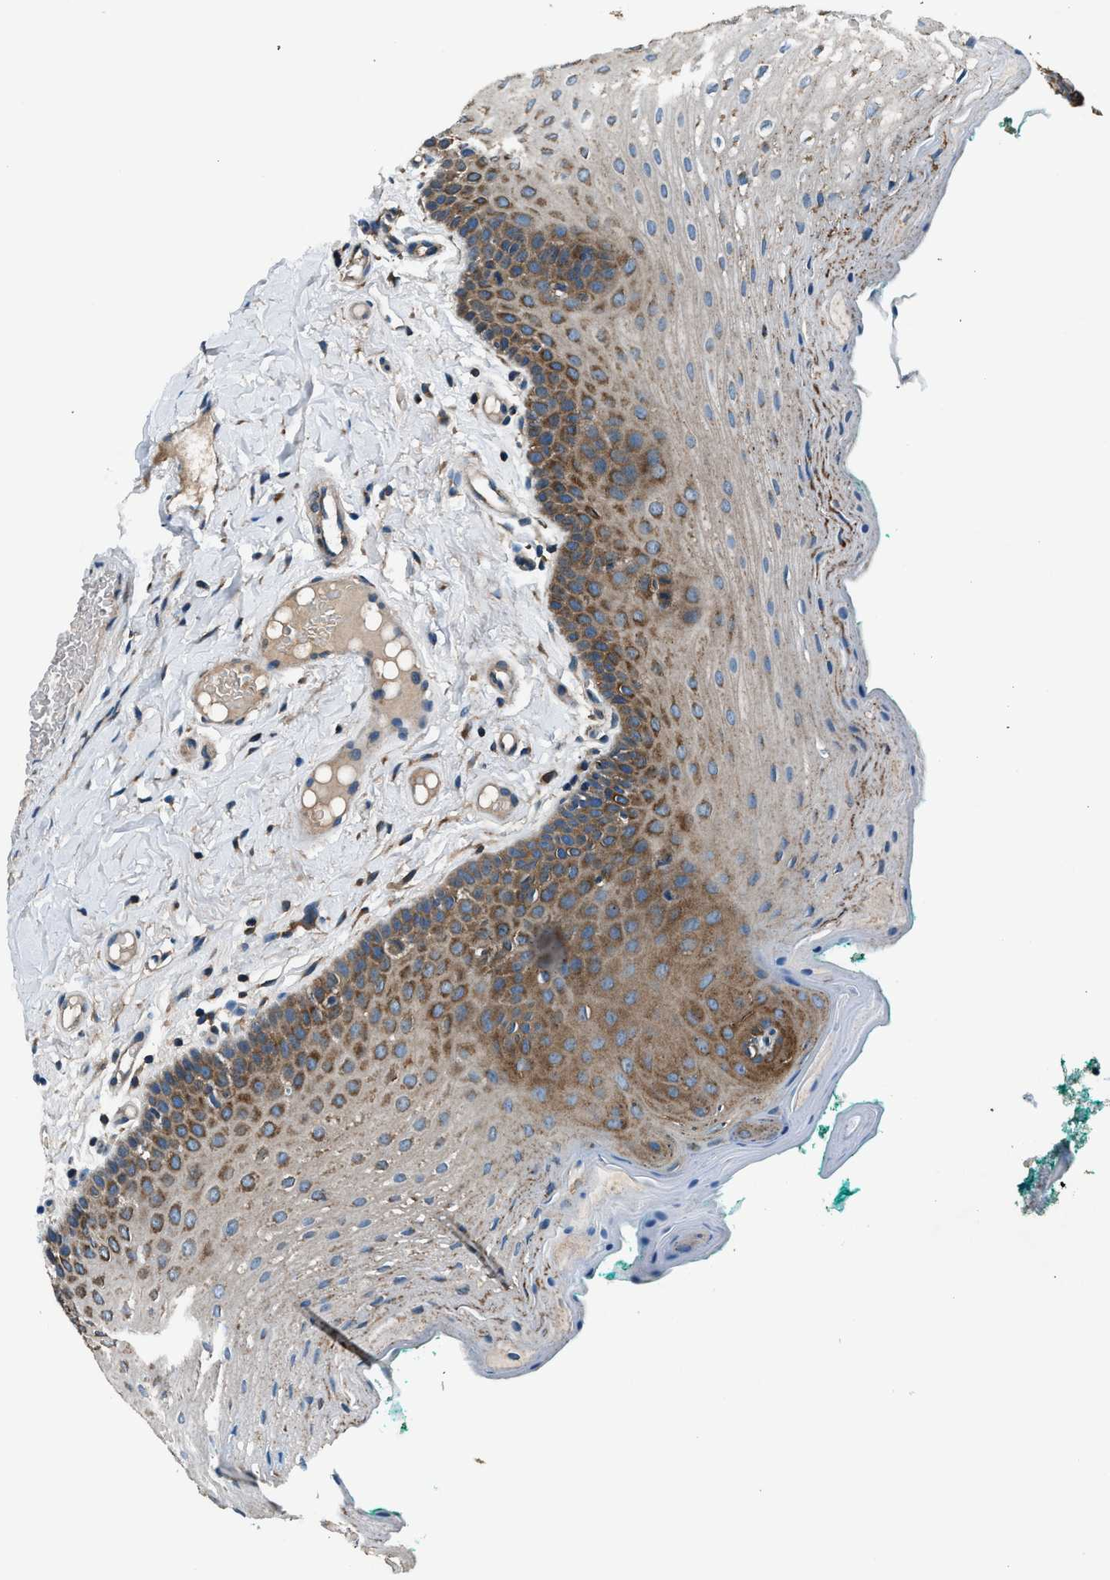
{"staining": {"intensity": "moderate", "quantity": ">75%", "location": "cytoplasmic/membranous"}, "tissue": "oral mucosa", "cell_type": "Squamous epithelial cells", "image_type": "normal", "snomed": [{"axis": "morphology", "description": "Normal tissue, NOS"}, {"axis": "topography", "description": "Oral tissue"}], "caption": "Immunohistochemical staining of benign oral mucosa shows moderate cytoplasmic/membranous protein expression in approximately >75% of squamous epithelial cells.", "gene": "ARFGAP2", "patient": {"sex": "male", "age": 58}}